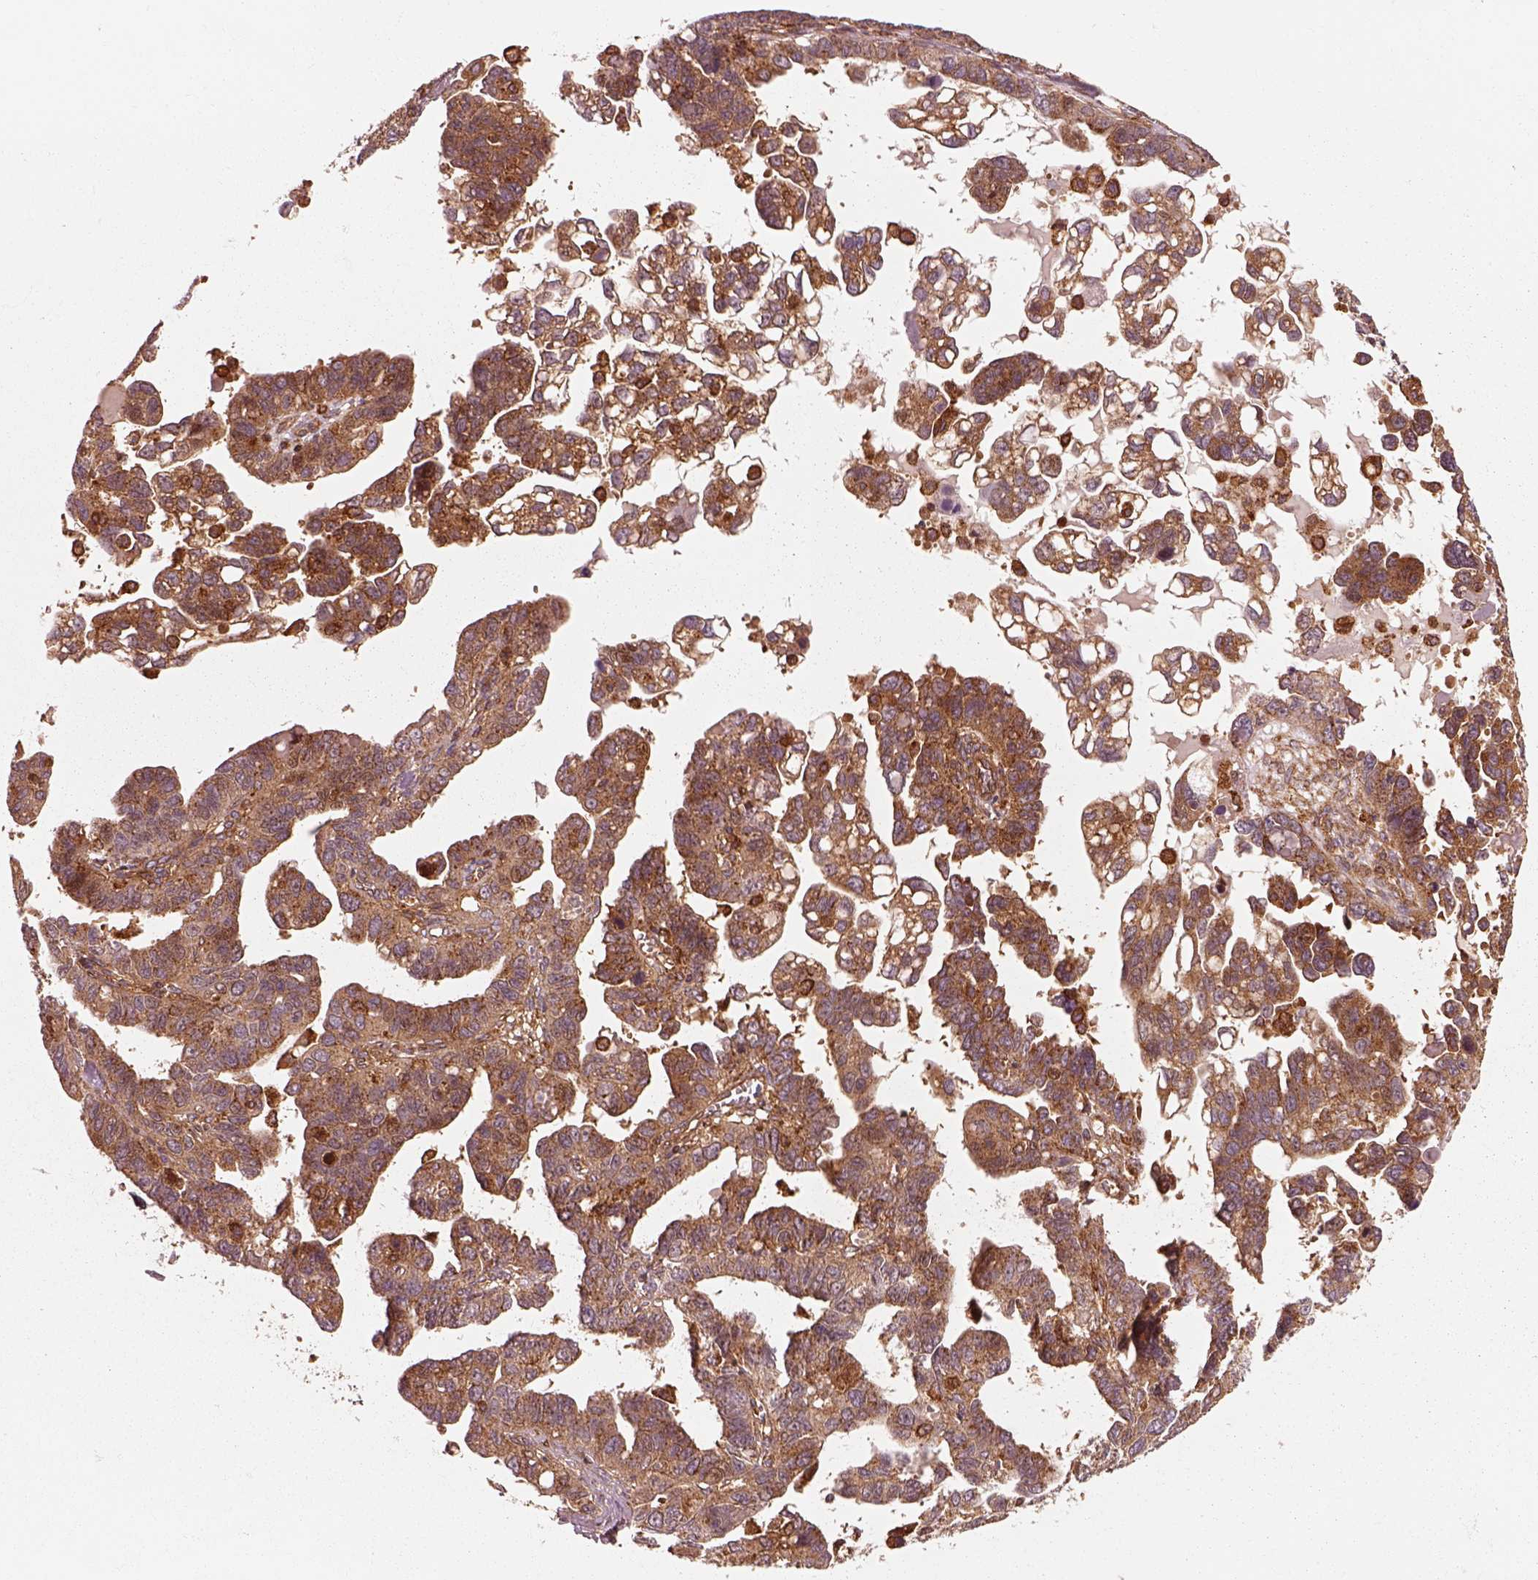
{"staining": {"intensity": "moderate", "quantity": "25%-75%", "location": "cytoplasmic/membranous"}, "tissue": "ovarian cancer", "cell_type": "Tumor cells", "image_type": "cancer", "snomed": [{"axis": "morphology", "description": "Cystadenocarcinoma, serous, NOS"}, {"axis": "topography", "description": "Ovary"}], "caption": "There is medium levels of moderate cytoplasmic/membranous expression in tumor cells of serous cystadenocarcinoma (ovarian), as demonstrated by immunohistochemical staining (brown color).", "gene": "WASHC2A", "patient": {"sex": "female", "age": 69}}